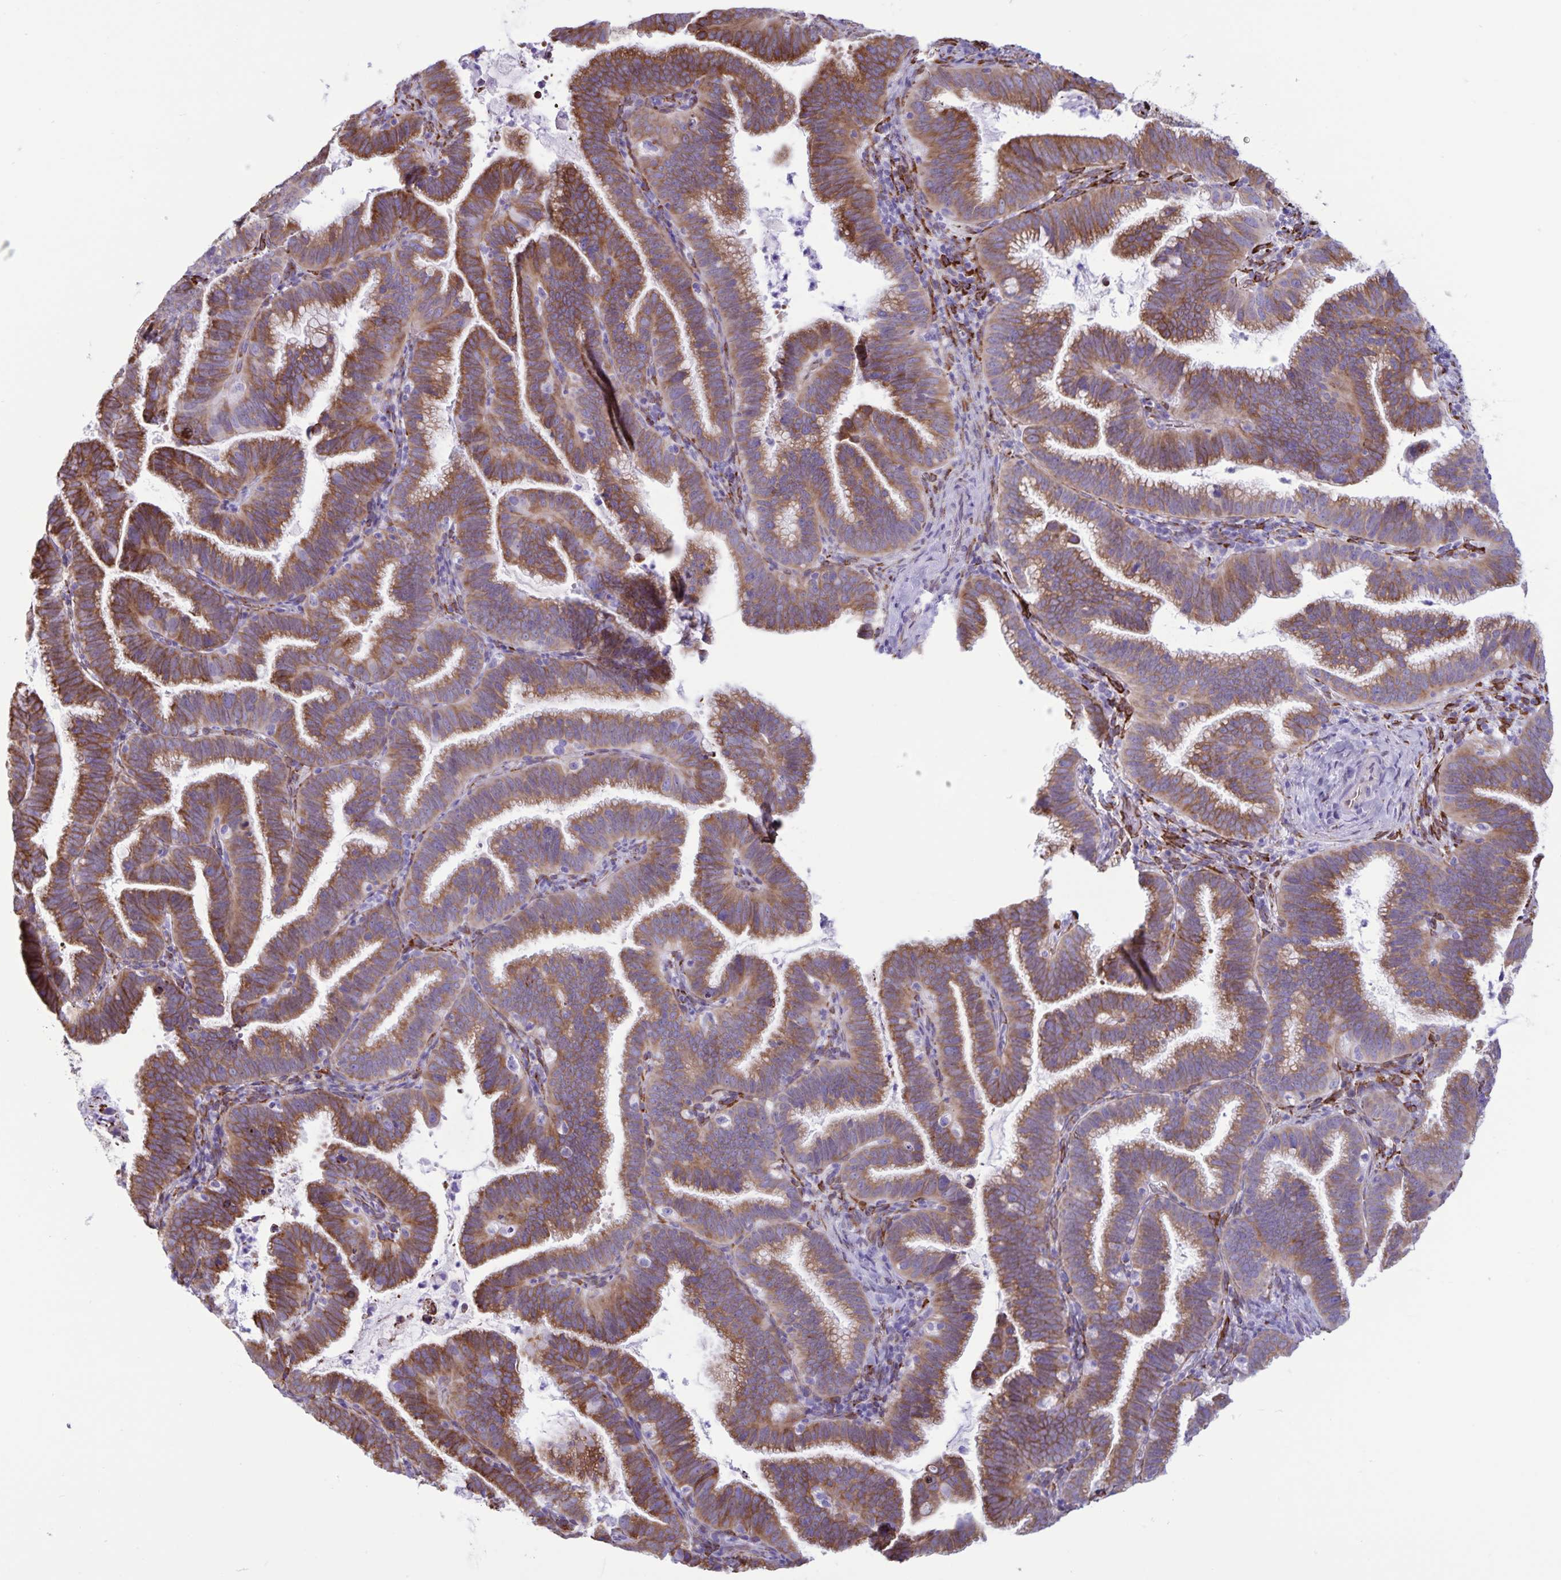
{"staining": {"intensity": "moderate", "quantity": ">75%", "location": "cytoplasmic/membranous"}, "tissue": "cervical cancer", "cell_type": "Tumor cells", "image_type": "cancer", "snomed": [{"axis": "morphology", "description": "Adenocarcinoma, NOS"}, {"axis": "topography", "description": "Cervix"}], "caption": "There is medium levels of moderate cytoplasmic/membranous positivity in tumor cells of cervical adenocarcinoma, as demonstrated by immunohistochemical staining (brown color).", "gene": "RCN1", "patient": {"sex": "female", "age": 61}}